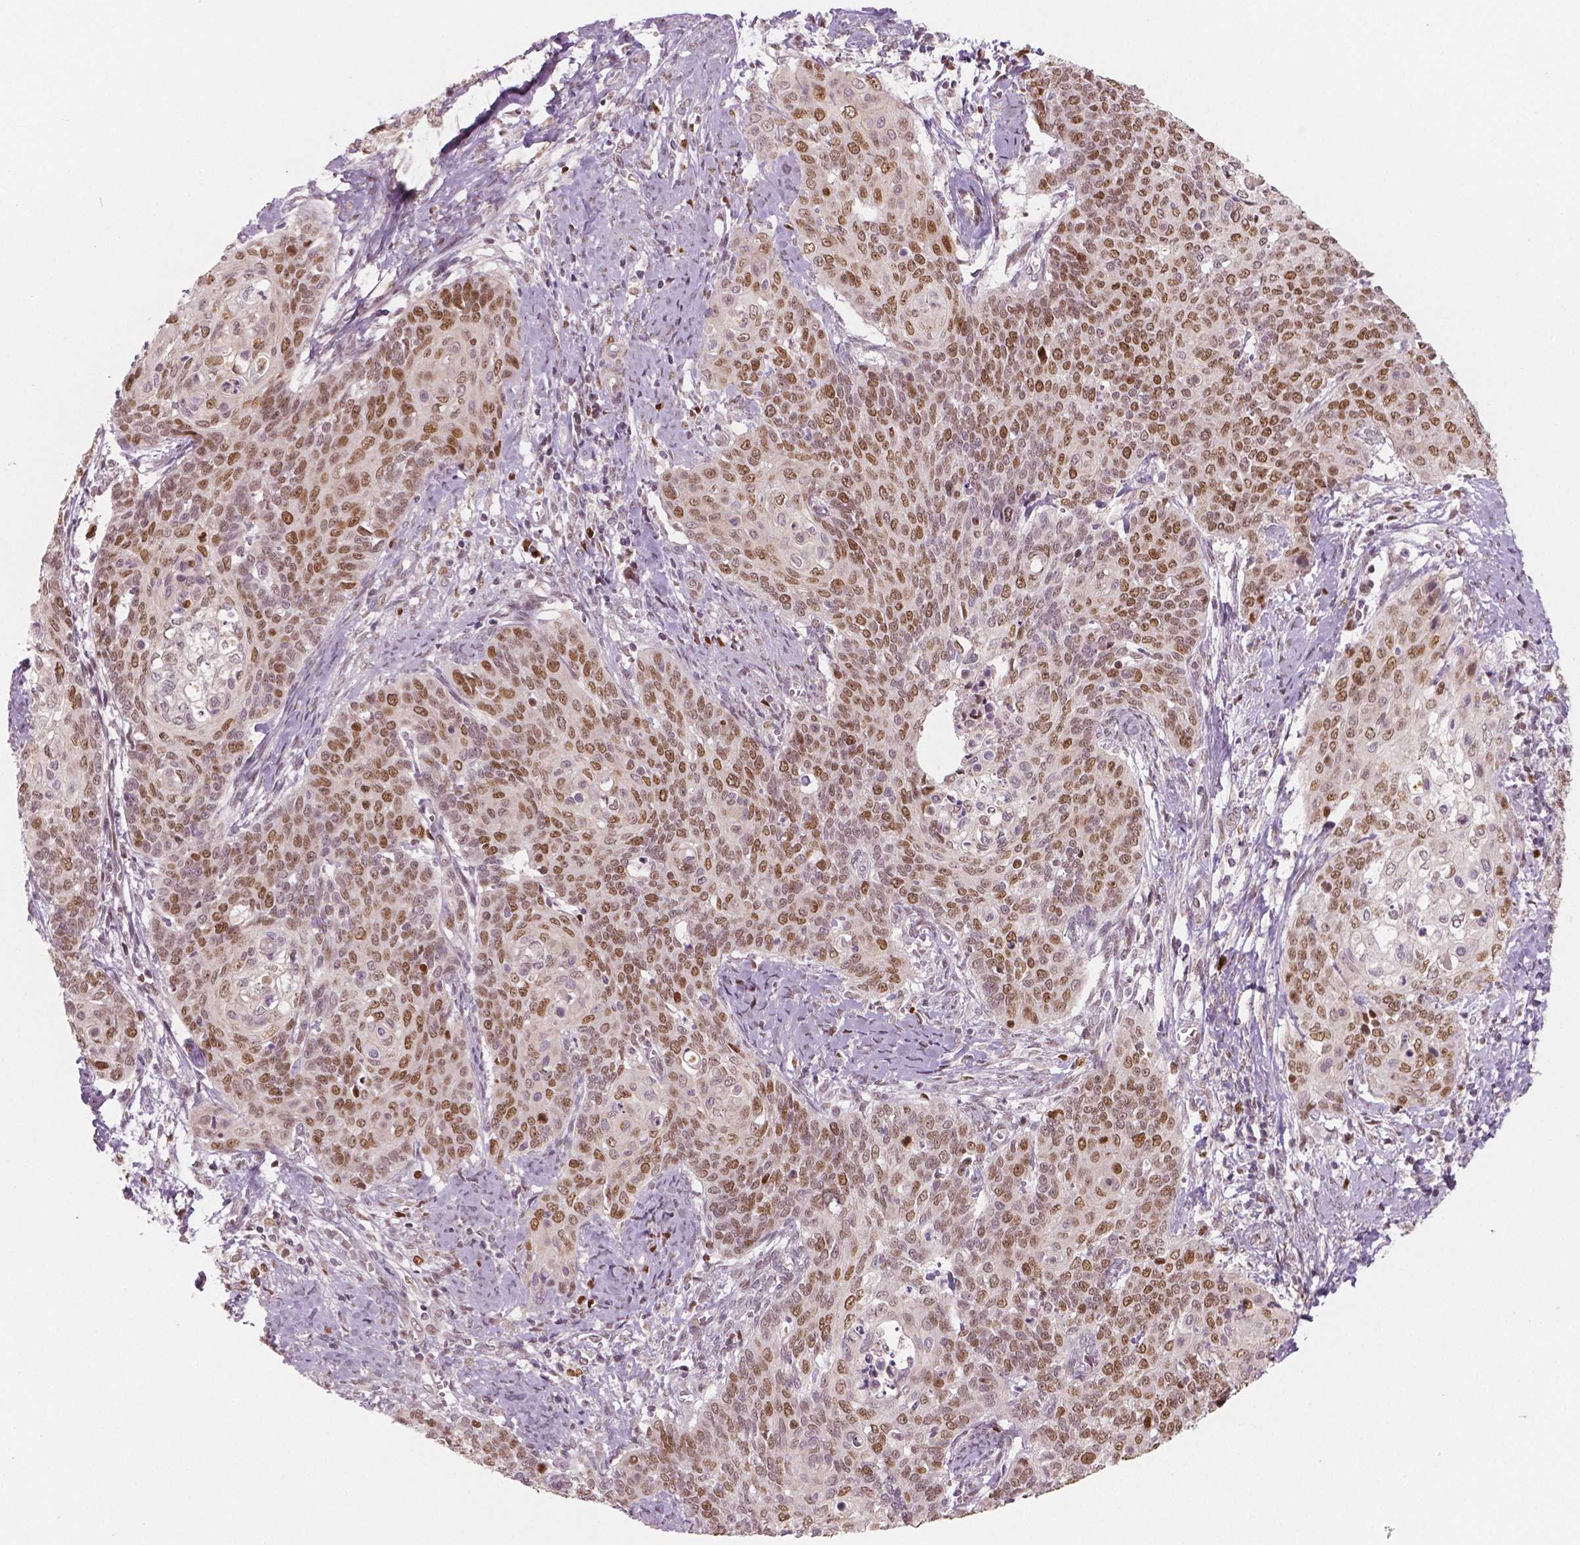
{"staining": {"intensity": "moderate", "quantity": ">75%", "location": "nuclear"}, "tissue": "cervical cancer", "cell_type": "Tumor cells", "image_type": "cancer", "snomed": [{"axis": "morphology", "description": "Normal tissue, NOS"}, {"axis": "morphology", "description": "Squamous cell carcinoma, NOS"}, {"axis": "topography", "description": "Cervix"}], "caption": "Immunohistochemical staining of squamous cell carcinoma (cervical) displays medium levels of moderate nuclear positivity in approximately >75% of tumor cells. (DAB (3,3'-diaminobenzidine) IHC, brown staining for protein, blue staining for nuclei).", "gene": "NSD2", "patient": {"sex": "female", "age": 39}}